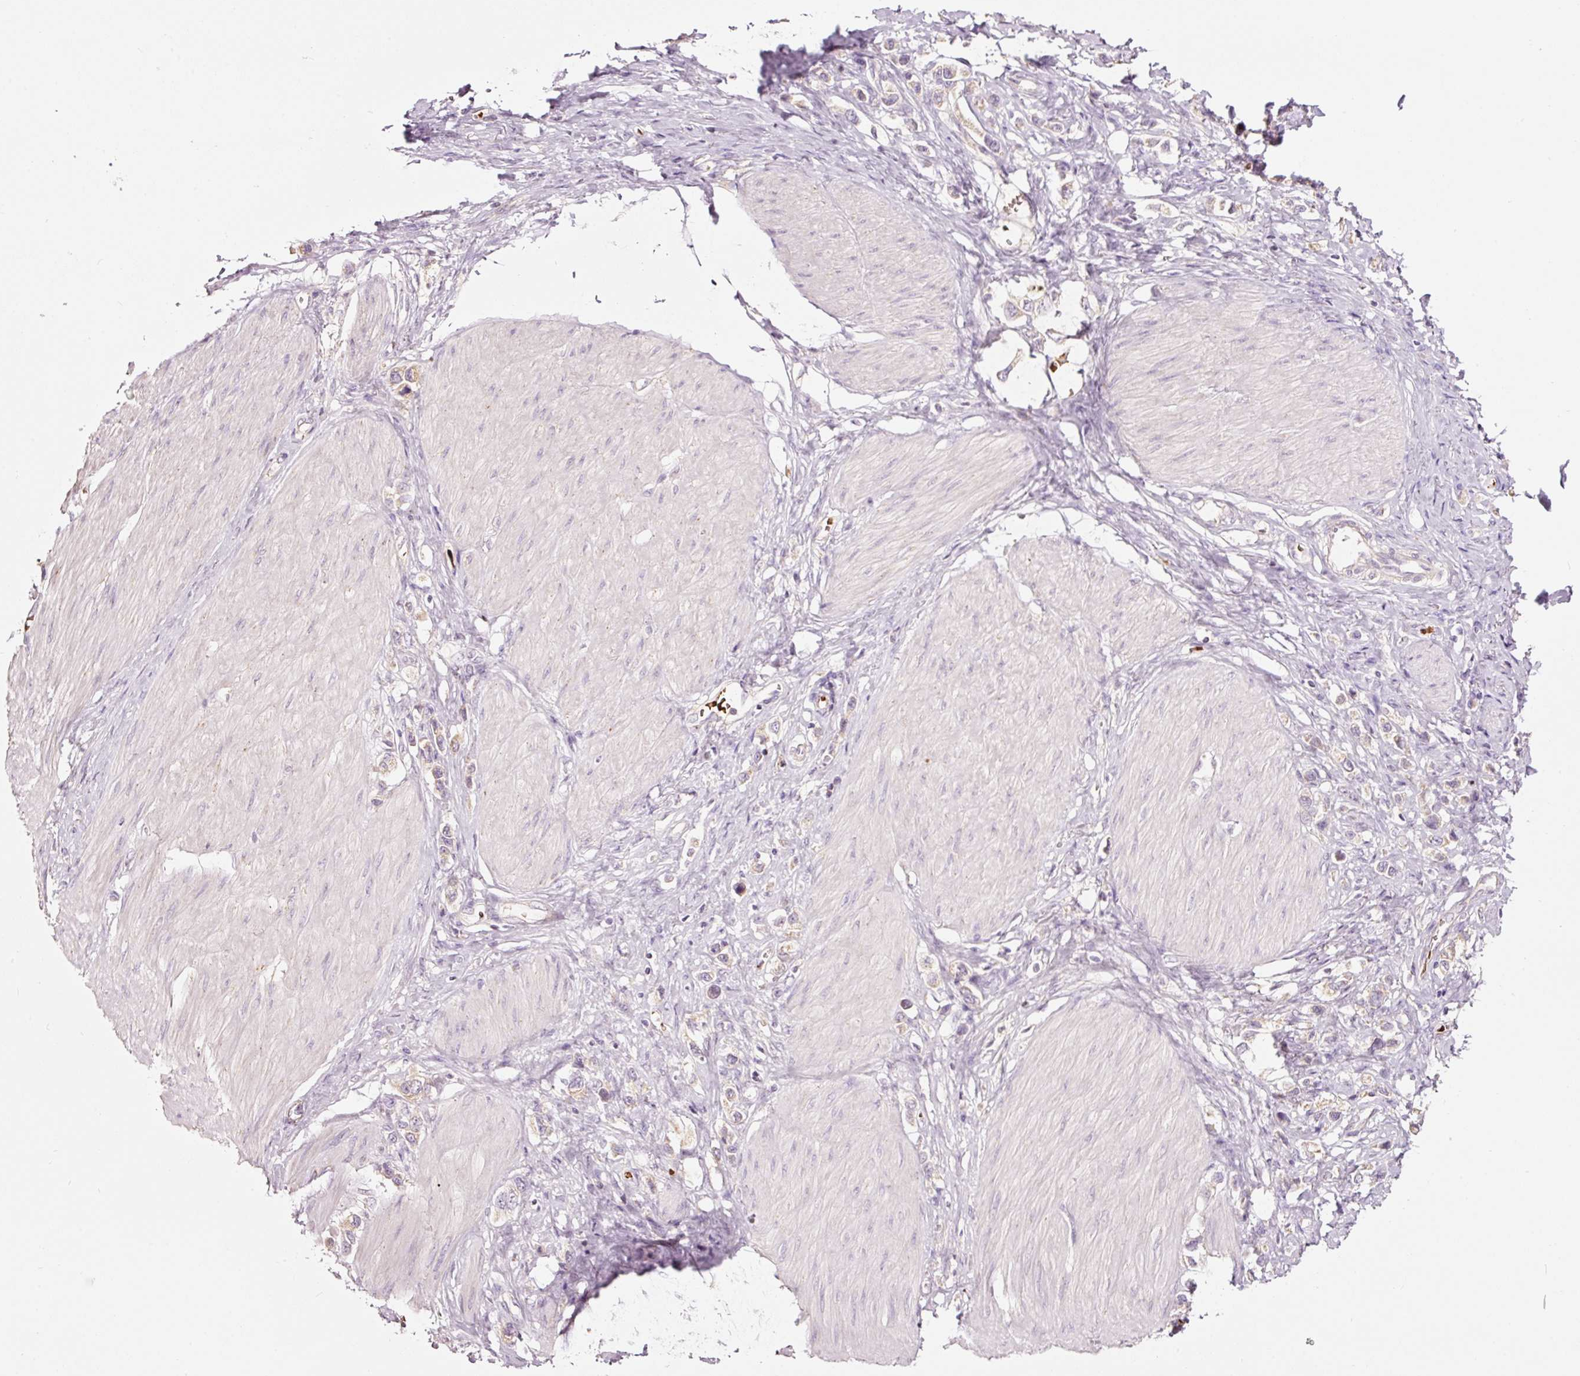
{"staining": {"intensity": "weak", "quantity": "<25%", "location": "cytoplasmic/membranous"}, "tissue": "stomach cancer", "cell_type": "Tumor cells", "image_type": "cancer", "snomed": [{"axis": "morphology", "description": "Normal tissue, NOS"}, {"axis": "morphology", "description": "Adenocarcinoma, NOS"}, {"axis": "topography", "description": "Stomach, upper"}, {"axis": "topography", "description": "Stomach"}], "caption": "Protein analysis of stomach adenocarcinoma displays no significant positivity in tumor cells. The staining is performed using DAB (3,3'-diaminobenzidine) brown chromogen with nuclei counter-stained in using hematoxylin.", "gene": "LDHAL6B", "patient": {"sex": "female", "age": 65}}